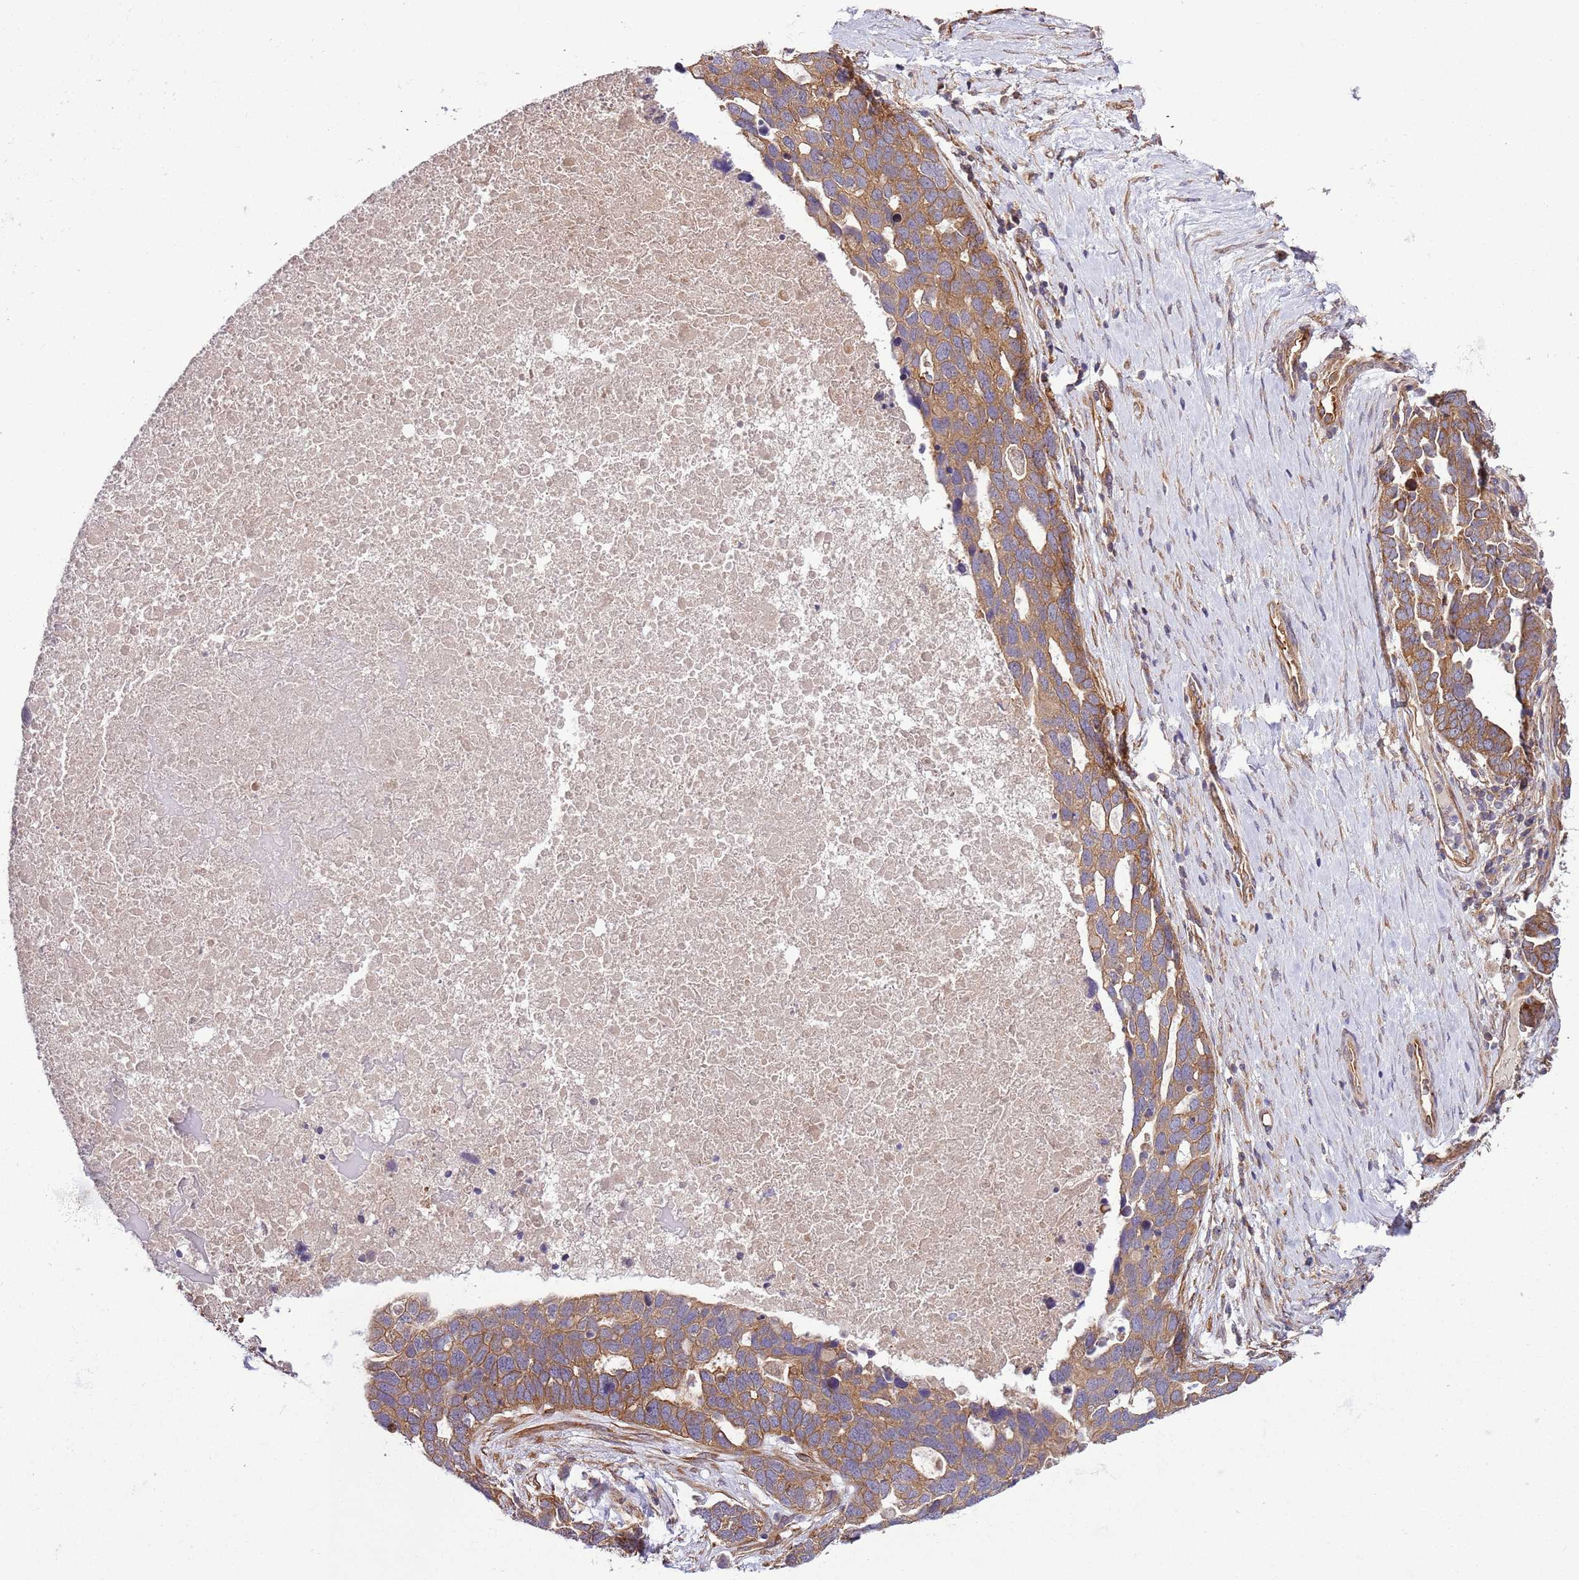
{"staining": {"intensity": "moderate", "quantity": ">75%", "location": "cytoplasmic/membranous"}, "tissue": "ovarian cancer", "cell_type": "Tumor cells", "image_type": "cancer", "snomed": [{"axis": "morphology", "description": "Cystadenocarcinoma, serous, NOS"}, {"axis": "topography", "description": "Ovary"}], "caption": "The immunohistochemical stain labels moderate cytoplasmic/membranous positivity in tumor cells of serous cystadenocarcinoma (ovarian) tissue.", "gene": "GNL1", "patient": {"sex": "female", "age": 54}}